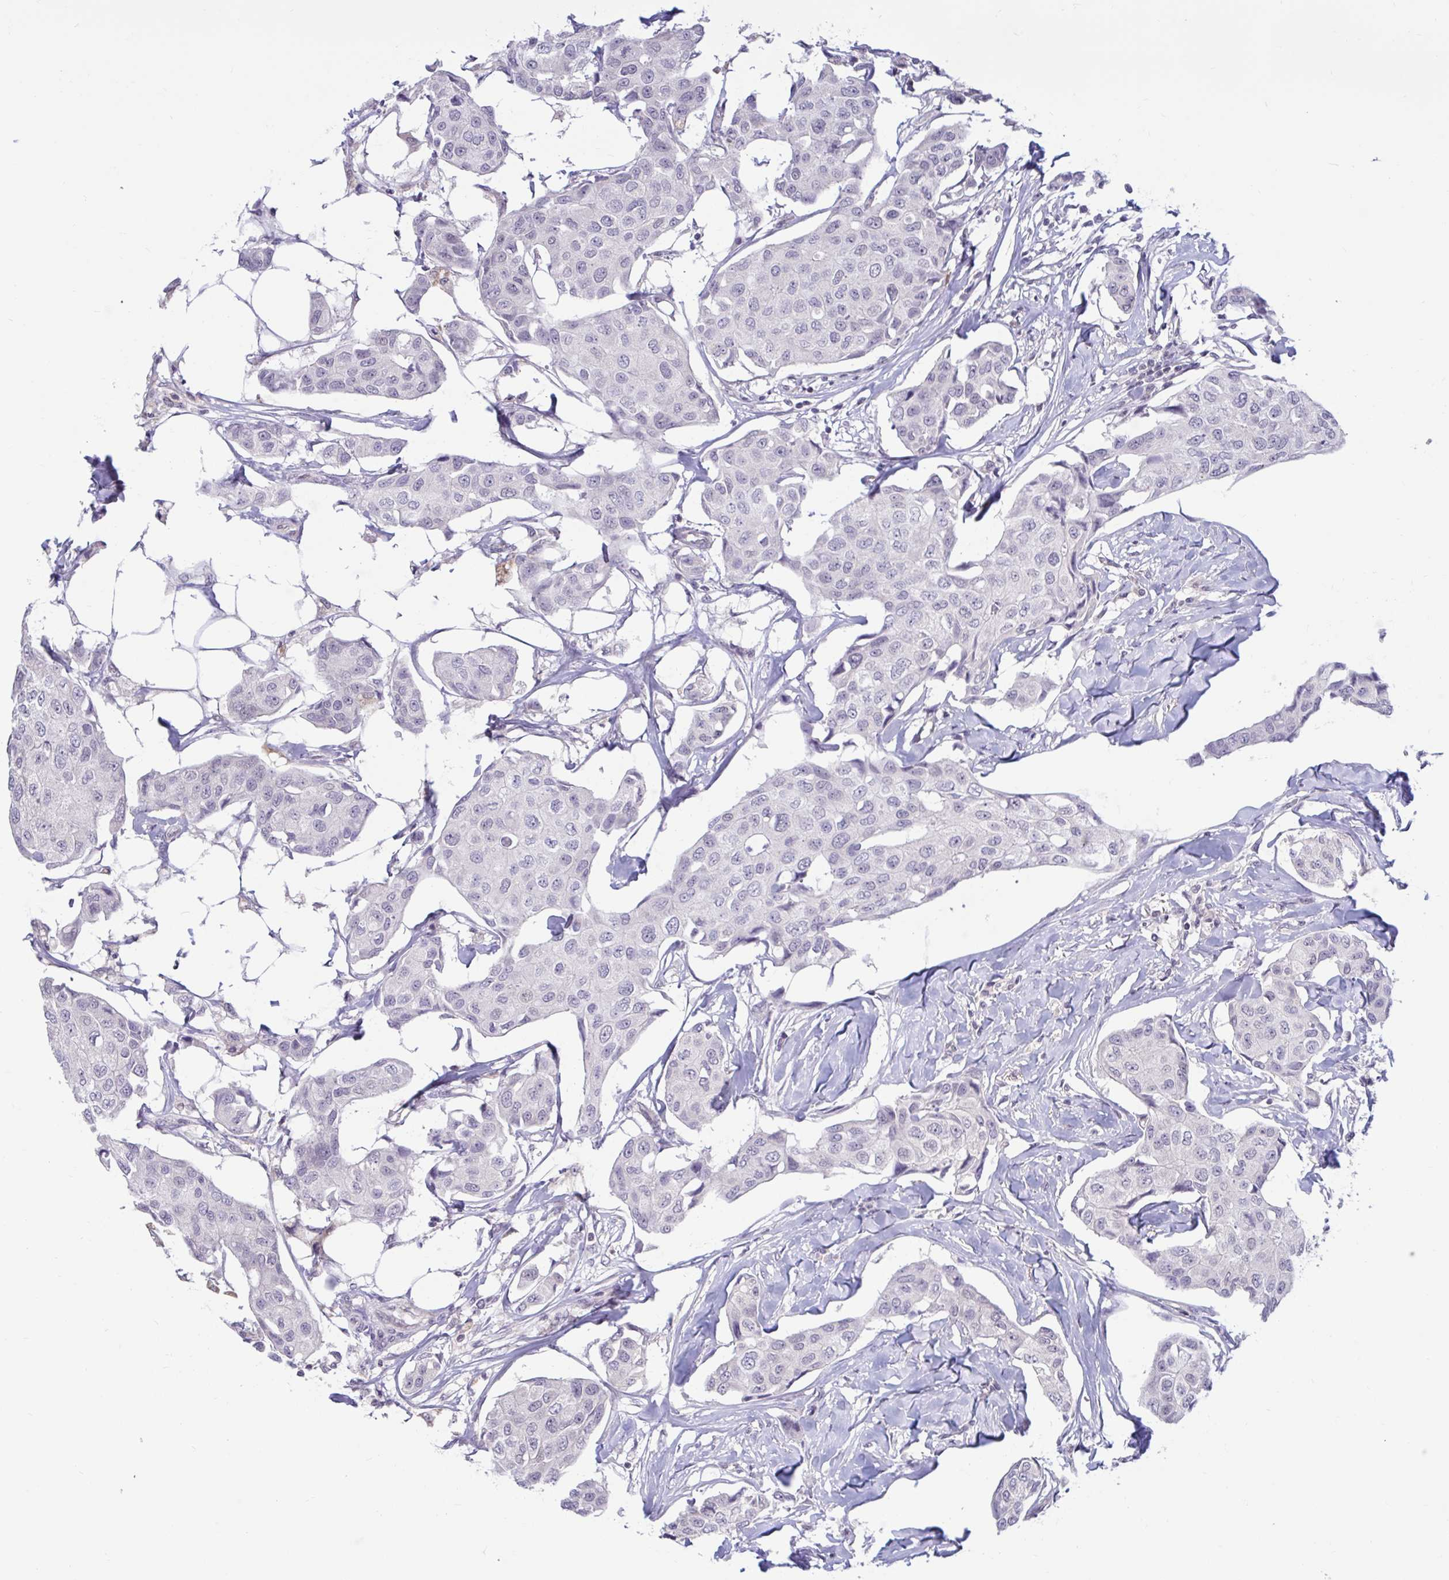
{"staining": {"intensity": "negative", "quantity": "none", "location": "none"}, "tissue": "breast cancer", "cell_type": "Tumor cells", "image_type": "cancer", "snomed": [{"axis": "morphology", "description": "Duct carcinoma"}, {"axis": "topography", "description": "Breast"}, {"axis": "topography", "description": "Lymph node"}], "caption": "DAB immunohistochemical staining of human breast invasive ductal carcinoma shows no significant positivity in tumor cells. (DAB (3,3'-diaminobenzidine) immunohistochemistry (IHC), high magnification).", "gene": "ARPP19", "patient": {"sex": "female", "age": 80}}